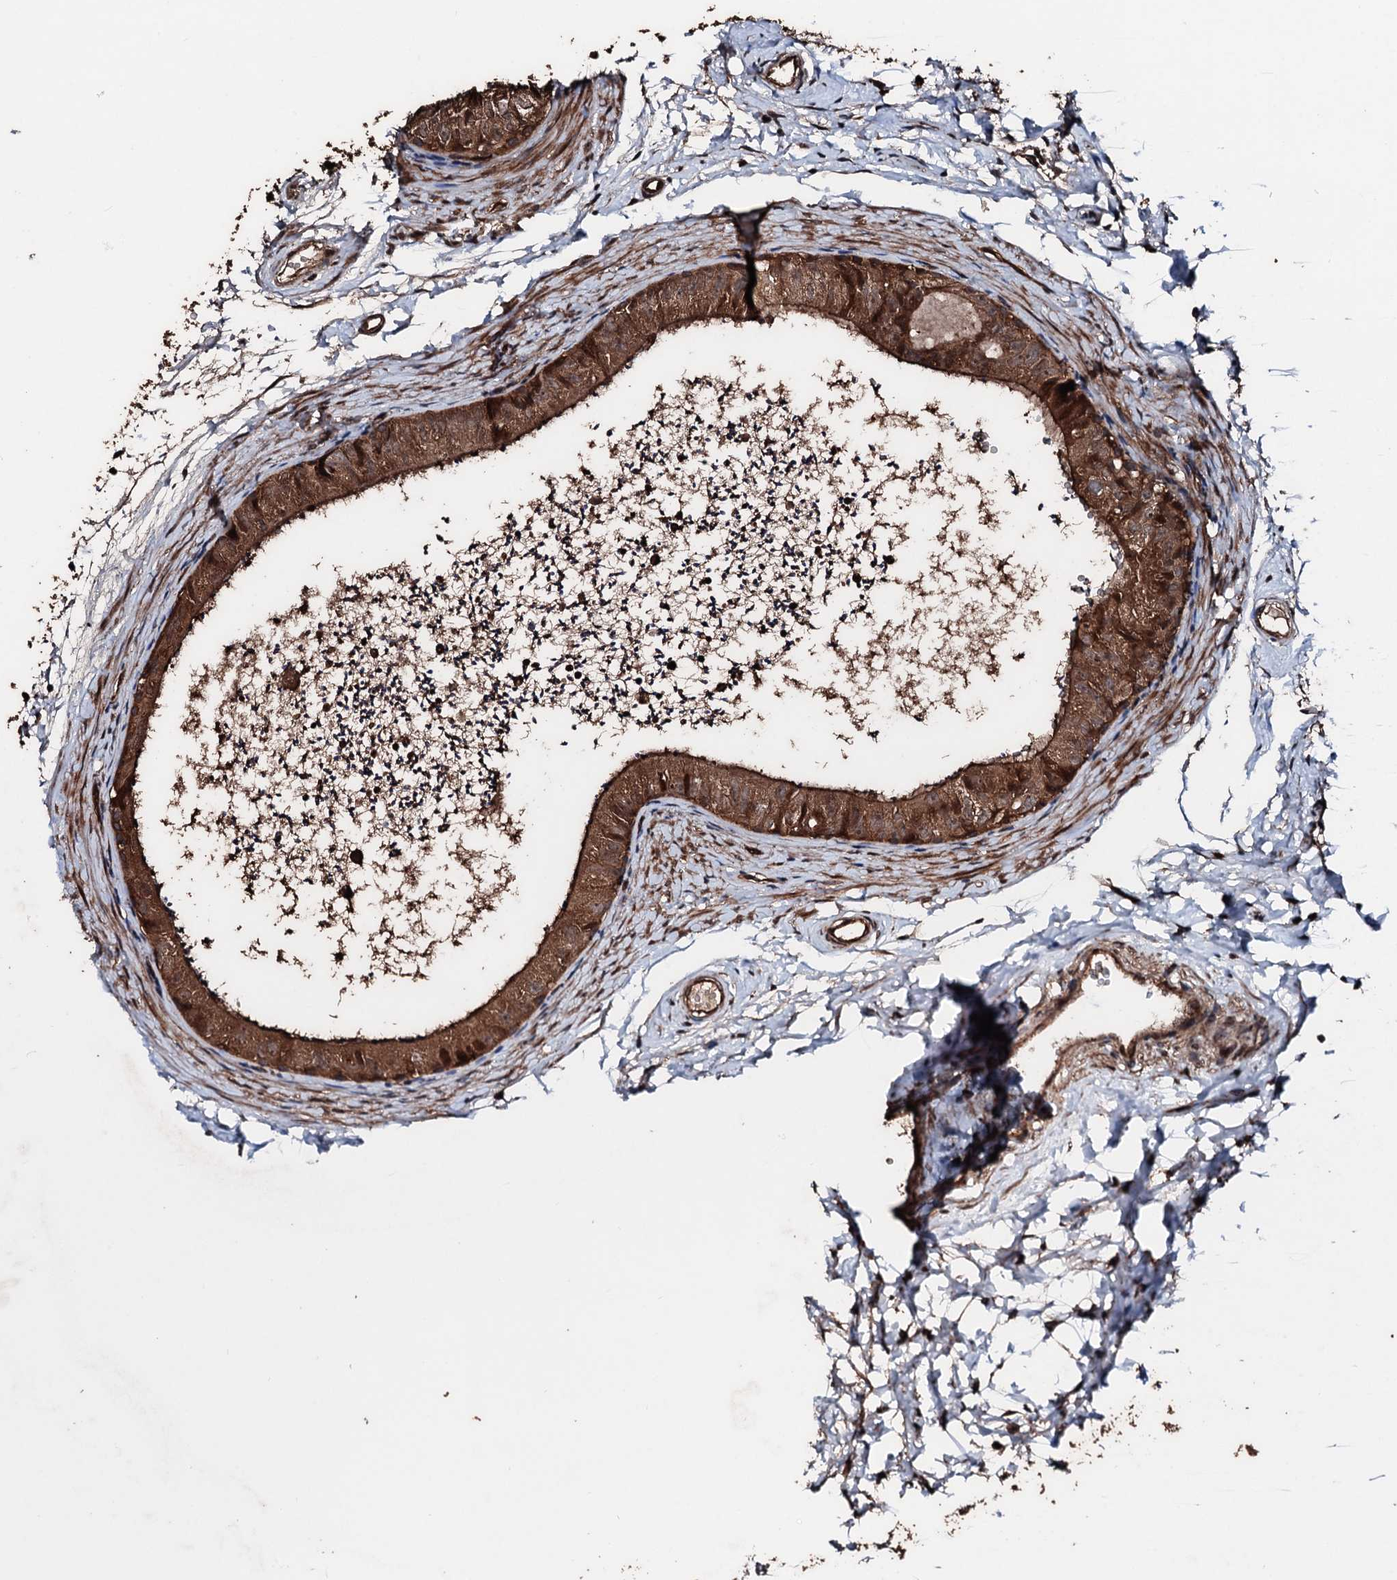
{"staining": {"intensity": "strong", "quantity": ">75%", "location": "cytoplasmic/membranous"}, "tissue": "epididymis", "cell_type": "Glandular cells", "image_type": "normal", "snomed": [{"axis": "morphology", "description": "Normal tissue, NOS"}, {"axis": "topography", "description": "Epididymis"}], "caption": "Normal epididymis displays strong cytoplasmic/membranous expression in approximately >75% of glandular cells.", "gene": "KIF18A", "patient": {"sex": "male", "age": 56}}